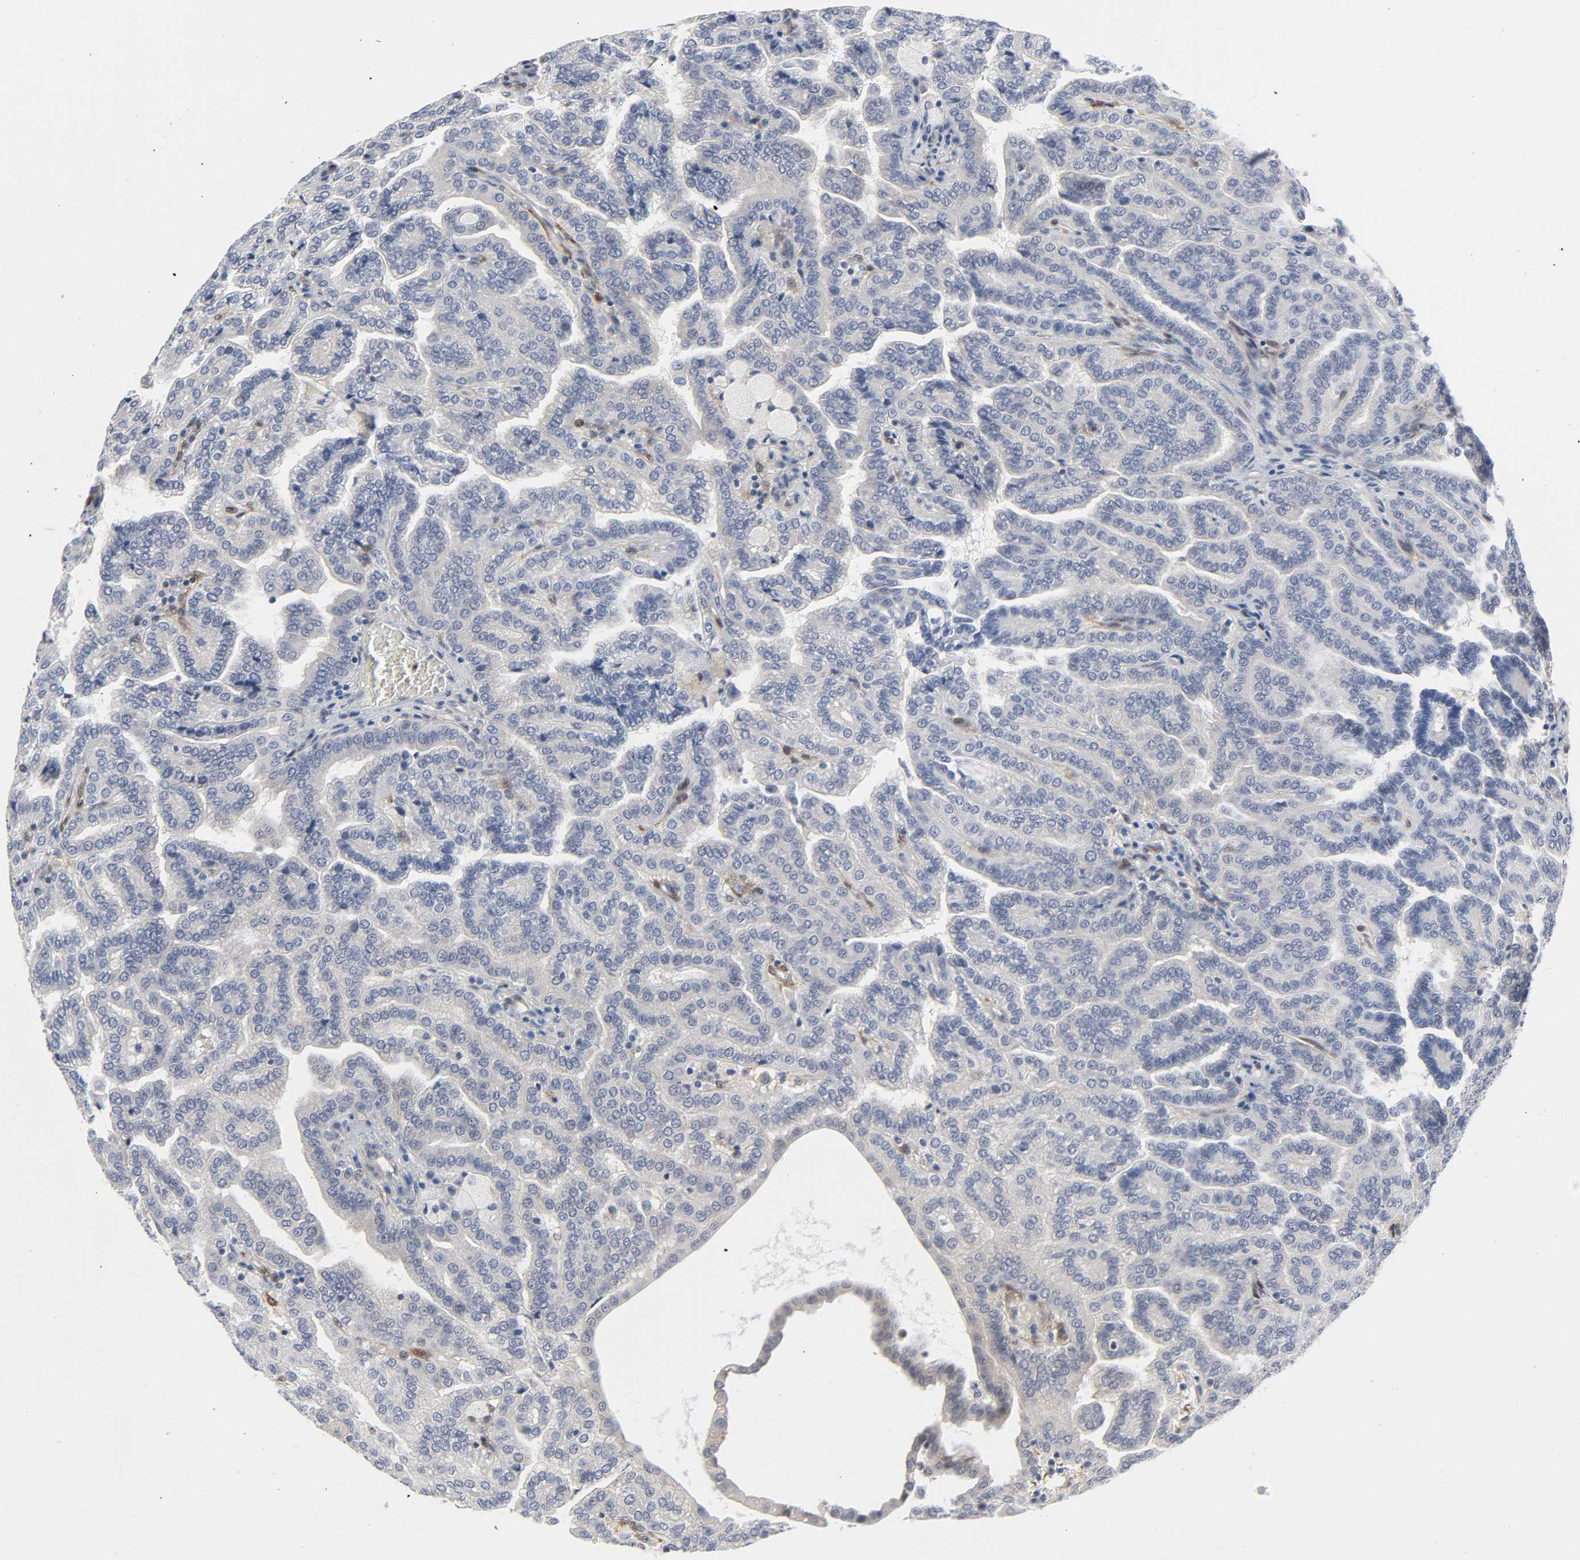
{"staining": {"intensity": "negative", "quantity": "none", "location": "none"}, "tissue": "renal cancer", "cell_type": "Tumor cells", "image_type": "cancer", "snomed": [{"axis": "morphology", "description": "Adenocarcinoma, NOS"}, {"axis": "topography", "description": "Kidney"}], "caption": "The micrograph demonstrates no significant staining in tumor cells of renal cancer (adenocarcinoma). The staining is performed using DAB (3,3'-diaminobenzidine) brown chromogen with nuclei counter-stained in using hematoxylin.", "gene": "PTEN", "patient": {"sex": "male", "age": 61}}